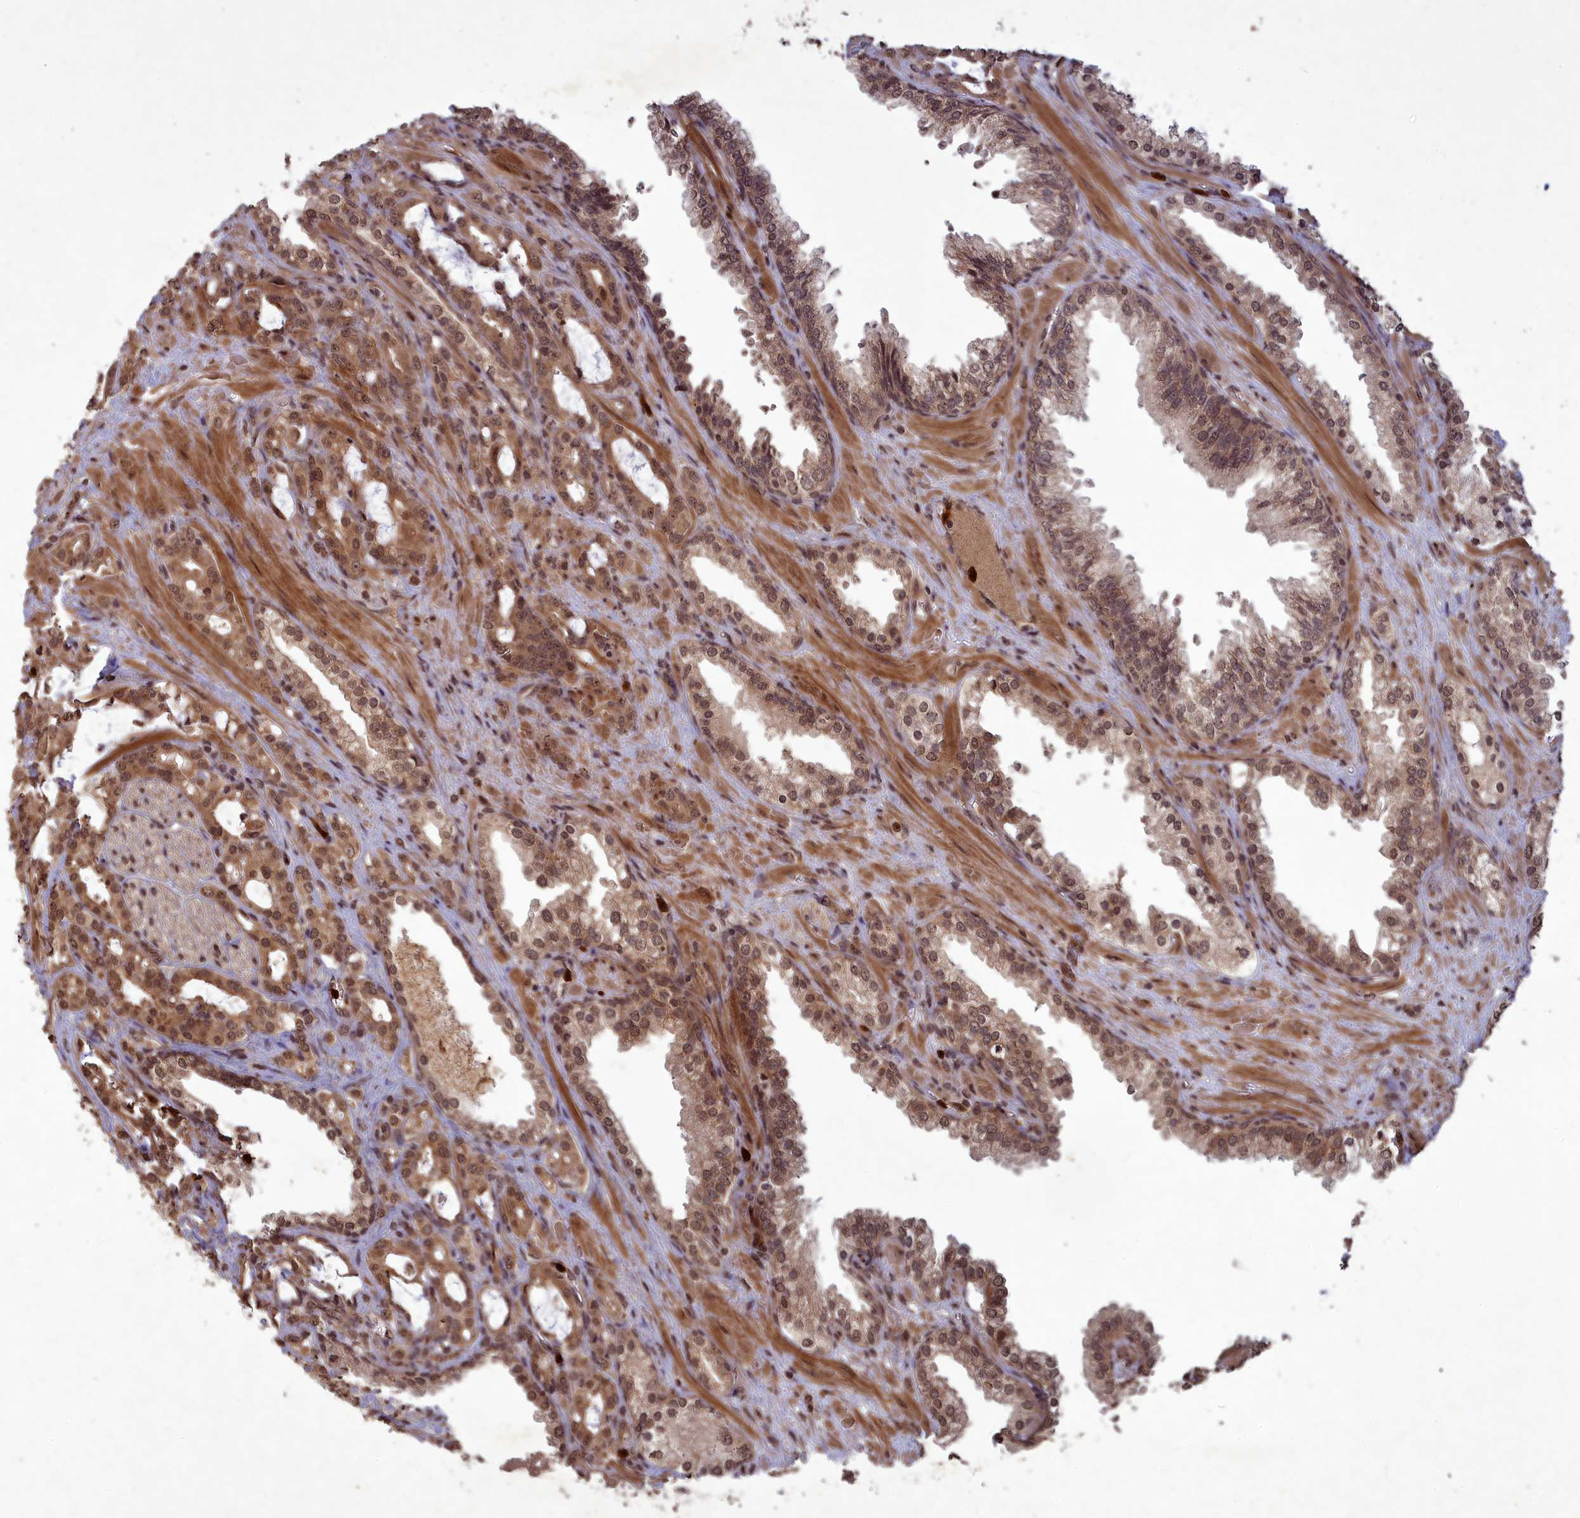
{"staining": {"intensity": "moderate", "quantity": ">75%", "location": "cytoplasmic/membranous,nuclear"}, "tissue": "prostate cancer", "cell_type": "Tumor cells", "image_type": "cancer", "snomed": [{"axis": "morphology", "description": "Adenocarcinoma, High grade"}, {"axis": "topography", "description": "Prostate"}], "caption": "Prostate cancer (high-grade adenocarcinoma) stained for a protein (brown) shows moderate cytoplasmic/membranous and nuclear positive positivity in about >75% of tumor cells.", "gene": "SRMS", "patient": {"sex": "male", "age": 72}}